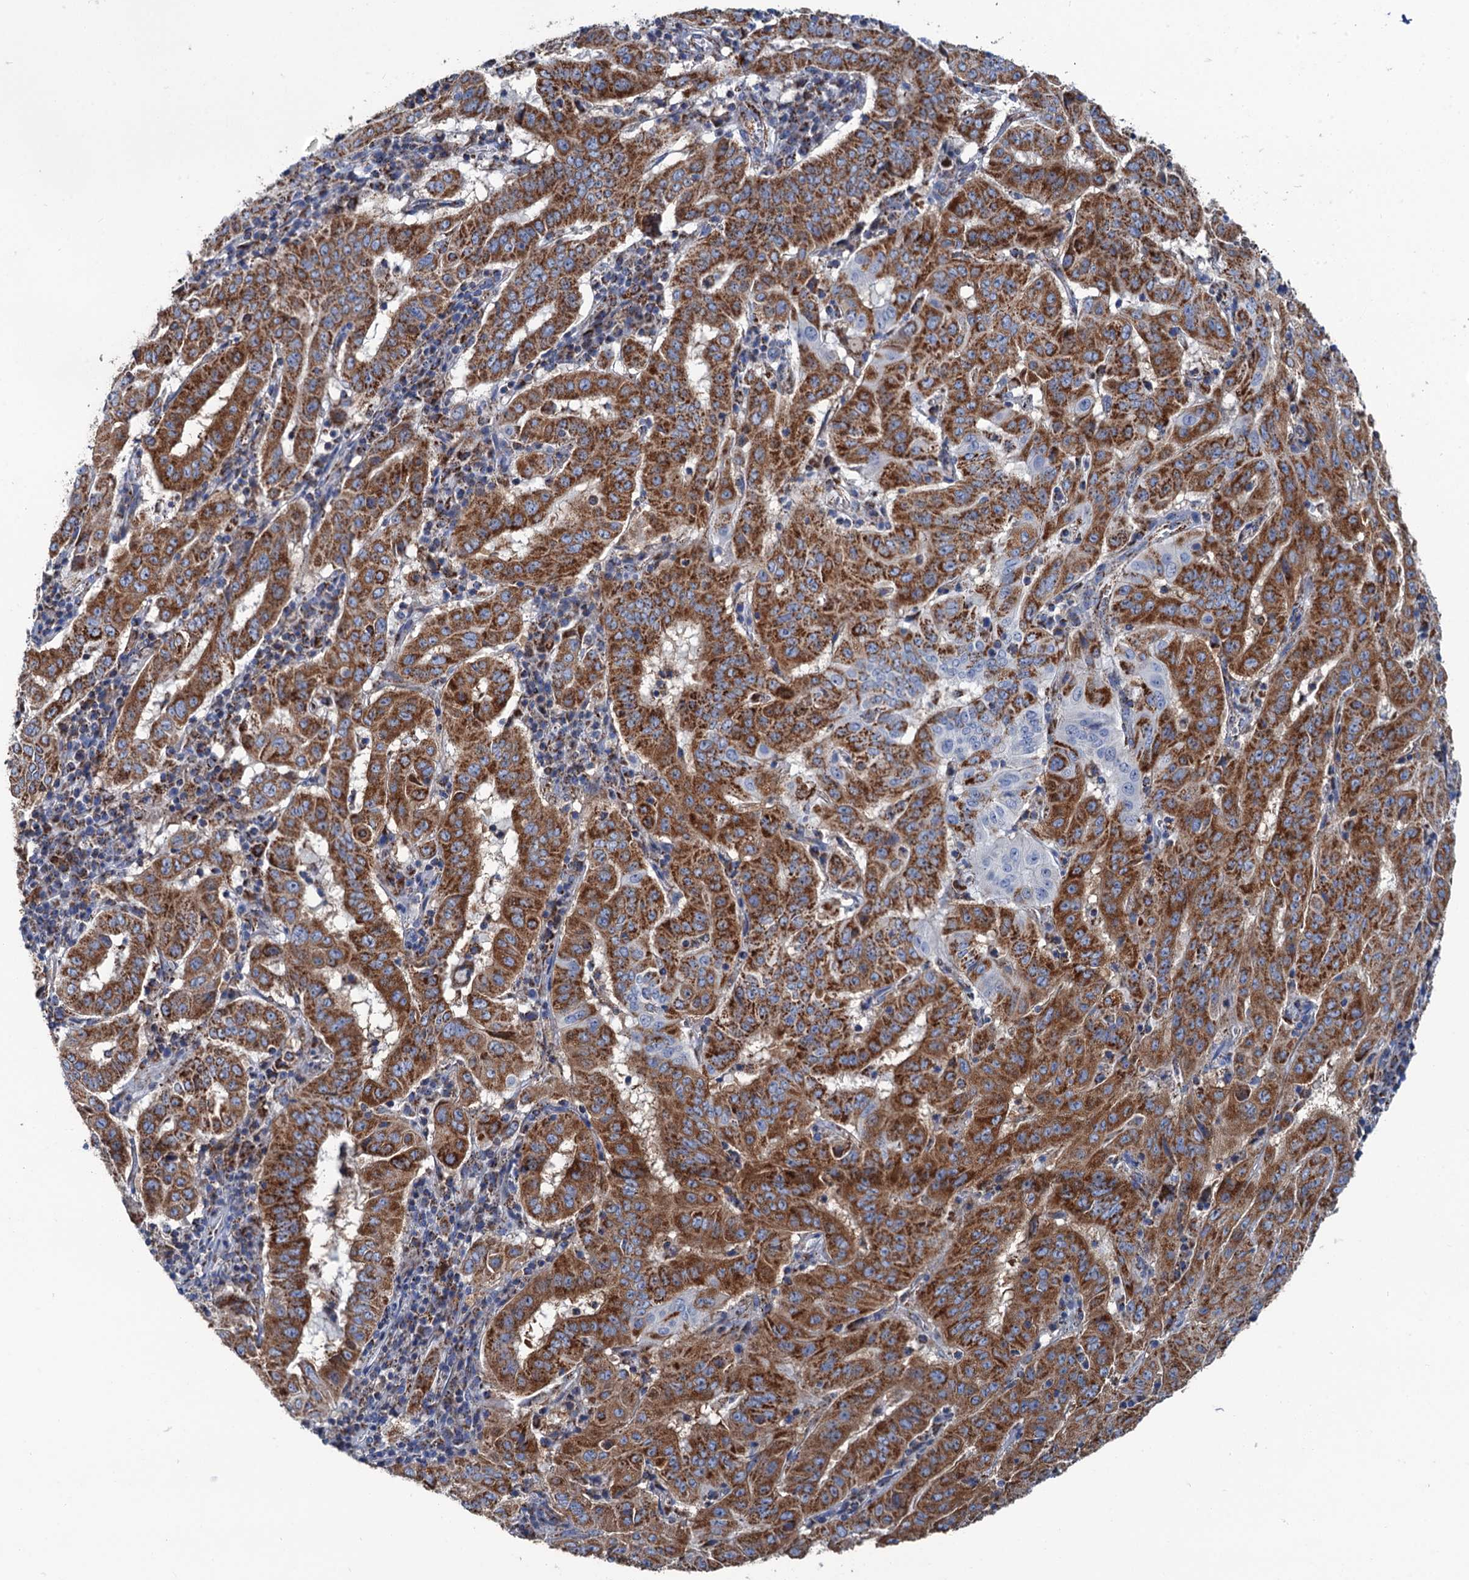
{"staining": {"intensity": "strong", "quantity": ">75%", "location": "cytoplasmic/membranous"}, "tissue": "pancreatic cancer", "cell_type": "Tumor cells", "image_type": "cancer", "snomed": [{"axis": "morphology", "description": "Adenocarcinoma, NOS"}, {"axis": "topography", "description": "Pancreas"}], "caption": "Pancreatic cancer (adenocarcinoma) tissue displays strong cytoplasmic/membranous expression in approximately >75% of tumor cells", "gene": "IVD", "patient": {"sex": "male", "age": 63}}